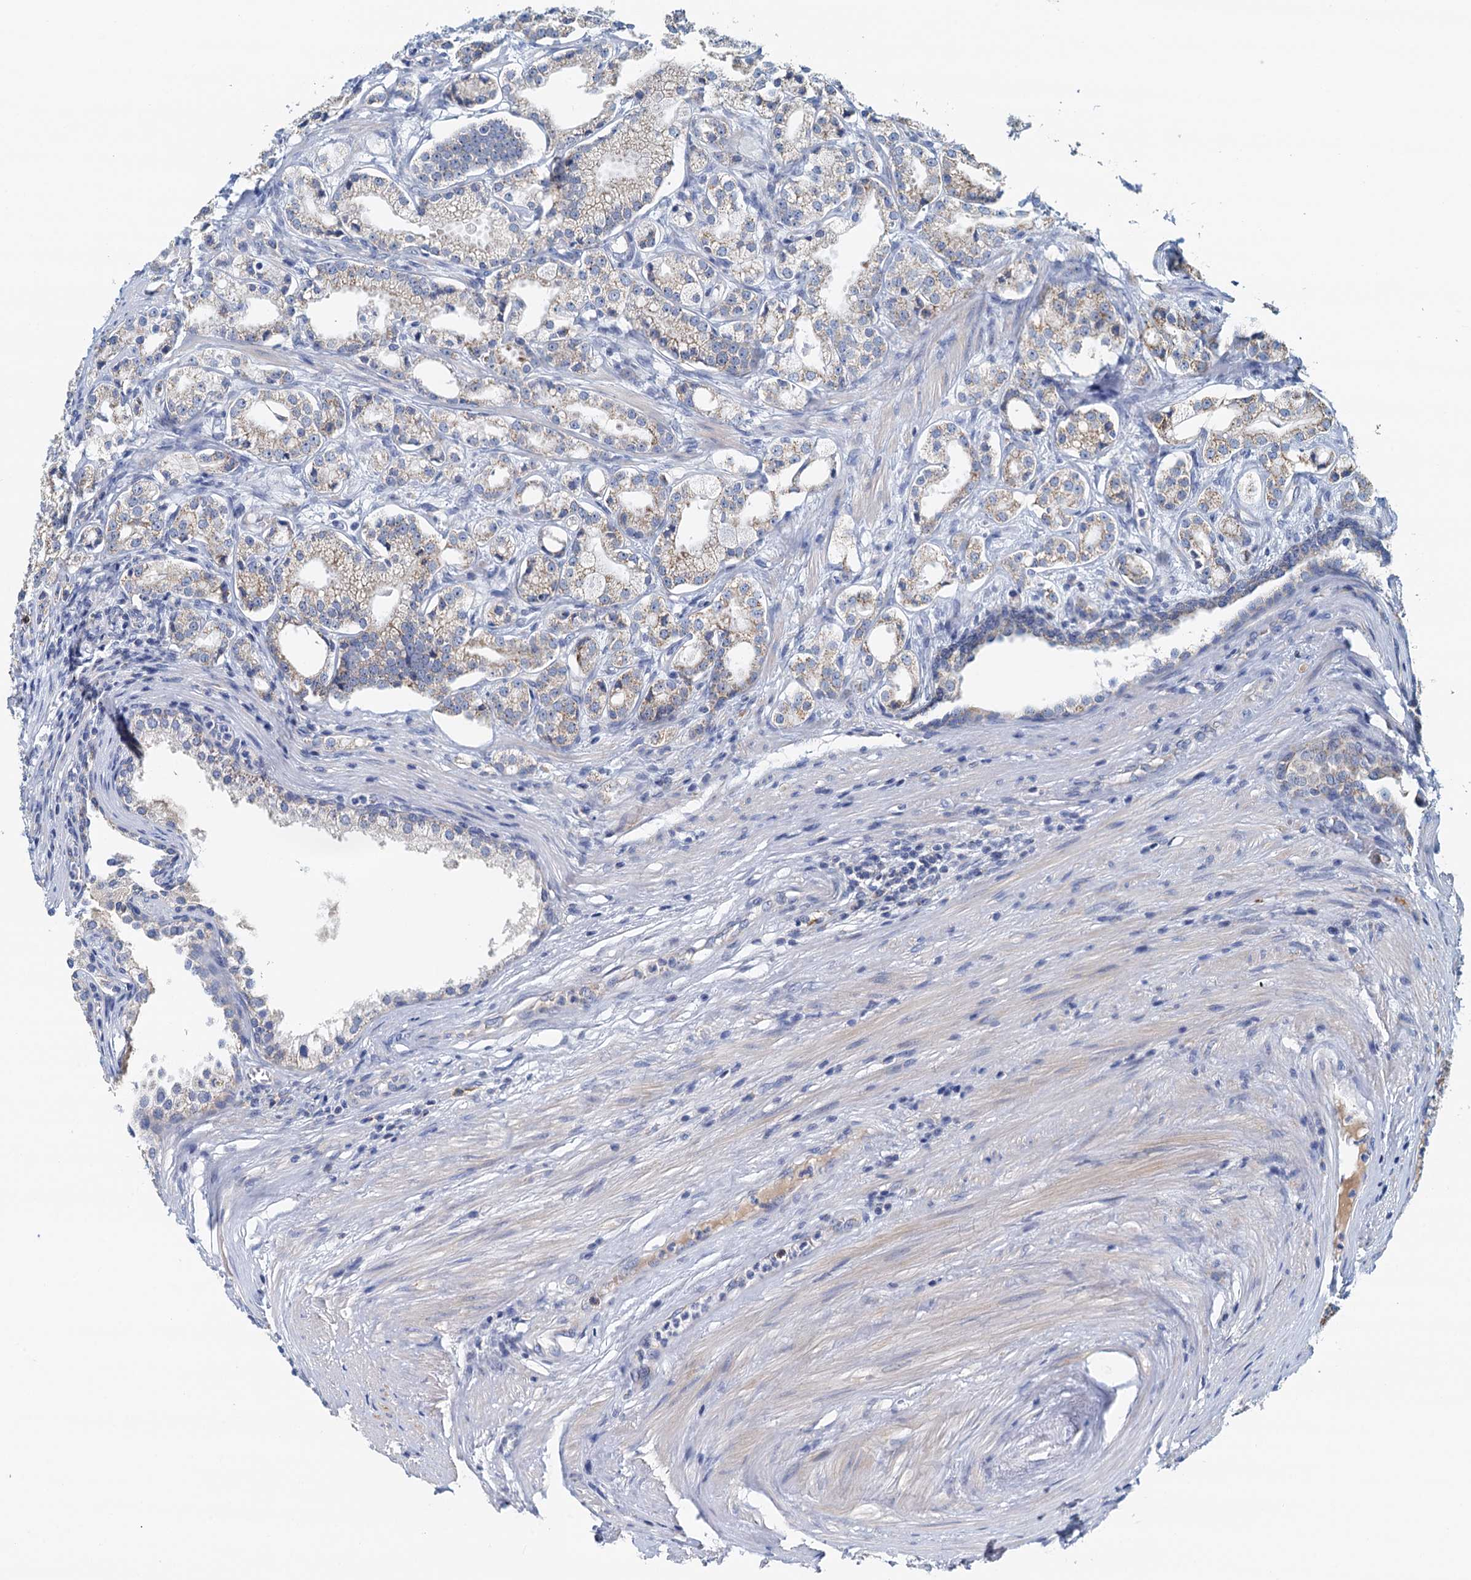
{"staining": {"intensity": "weak", "quantity": "25%-75%", "location": "cytoplasmic/membranous"}, "tissue": "prostate cancer", "cell_type": "Tumor cells", "image_type": "cancer", "snomed": [{"axis": "morphology", "description": "Adenocarcinoma, High grade"}, {"axis": "topography", "description": "Prostate"}], "caption": "Protein staining demonstrates weak cytoplasmic/membranous expression in approximately 25%-75% of tumor cells in prostate cancer (adenocarcinoma (high-grade)). The staining was performed using DAB, with brown indicating positive protein expression. Nuclei are stained blue with hematoxylin.", "gene": "POC1A", "patient": {"sex": "male", "age": 69}}